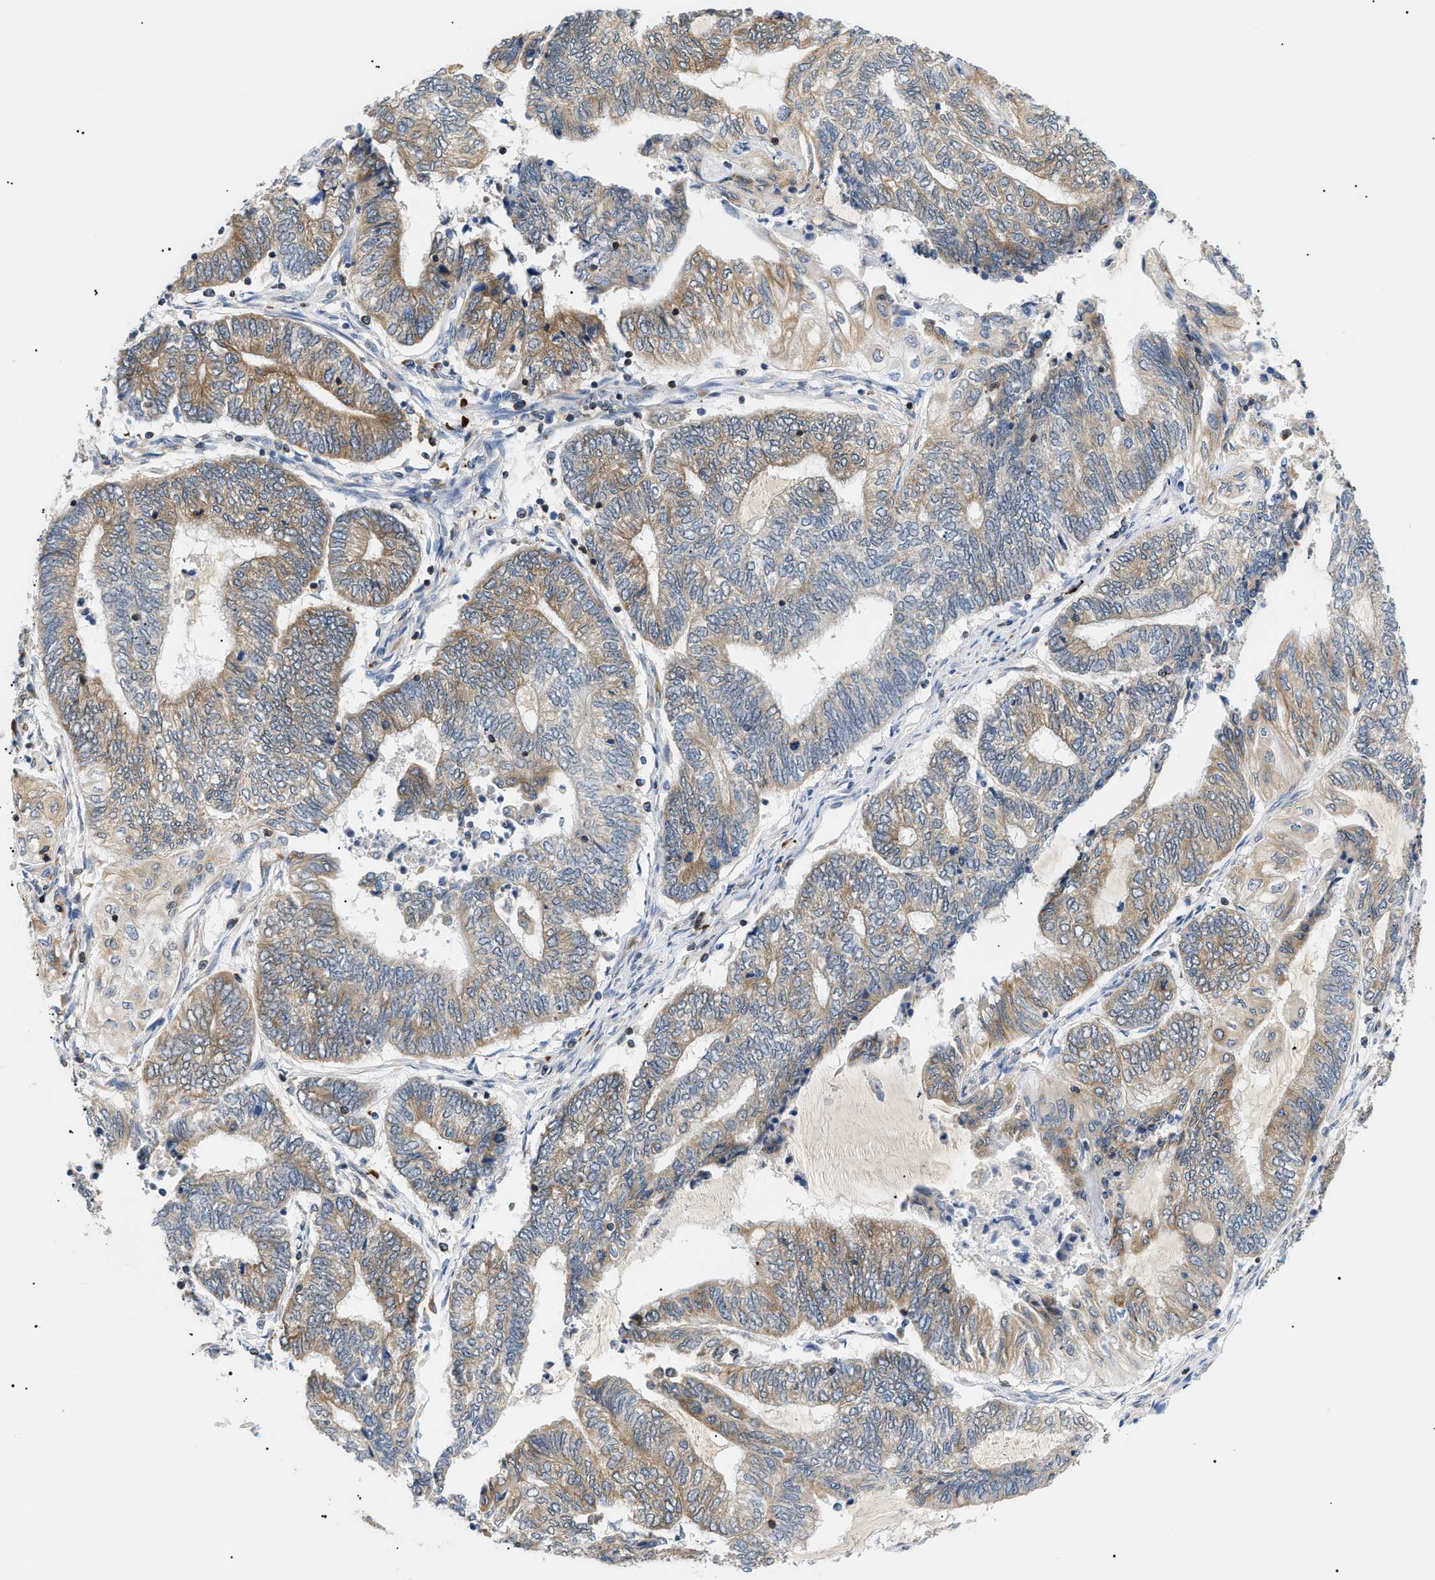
{"staining": {"intensity": "moderate", "quantity": "25%-75%", "location": "cytoplasmic/membranous"}, "tissue": "endometrial cancer", "cell_type": "Tumor cells", "image_type": "cancer", "snomed": [{"axis": "morphology", "description": "Adenocarcinoma, NOS"}, {"axis": "topography", "description": "Uterus"}, {"axis": "topography", "description": "Endometrium"}], "caption": "Endometrial cancer stained with DAB (3,3'-diaminobenzidine) immunohistochemistry shows medium levels of moderate cytoplasmic/membranous positivity in approximately 25%-75% of tumor cells. (Brightfield microscopy of DAB IHC at high magnification).", "gene": "DERL1", "patient": {"sex": "female", "age": 70}}